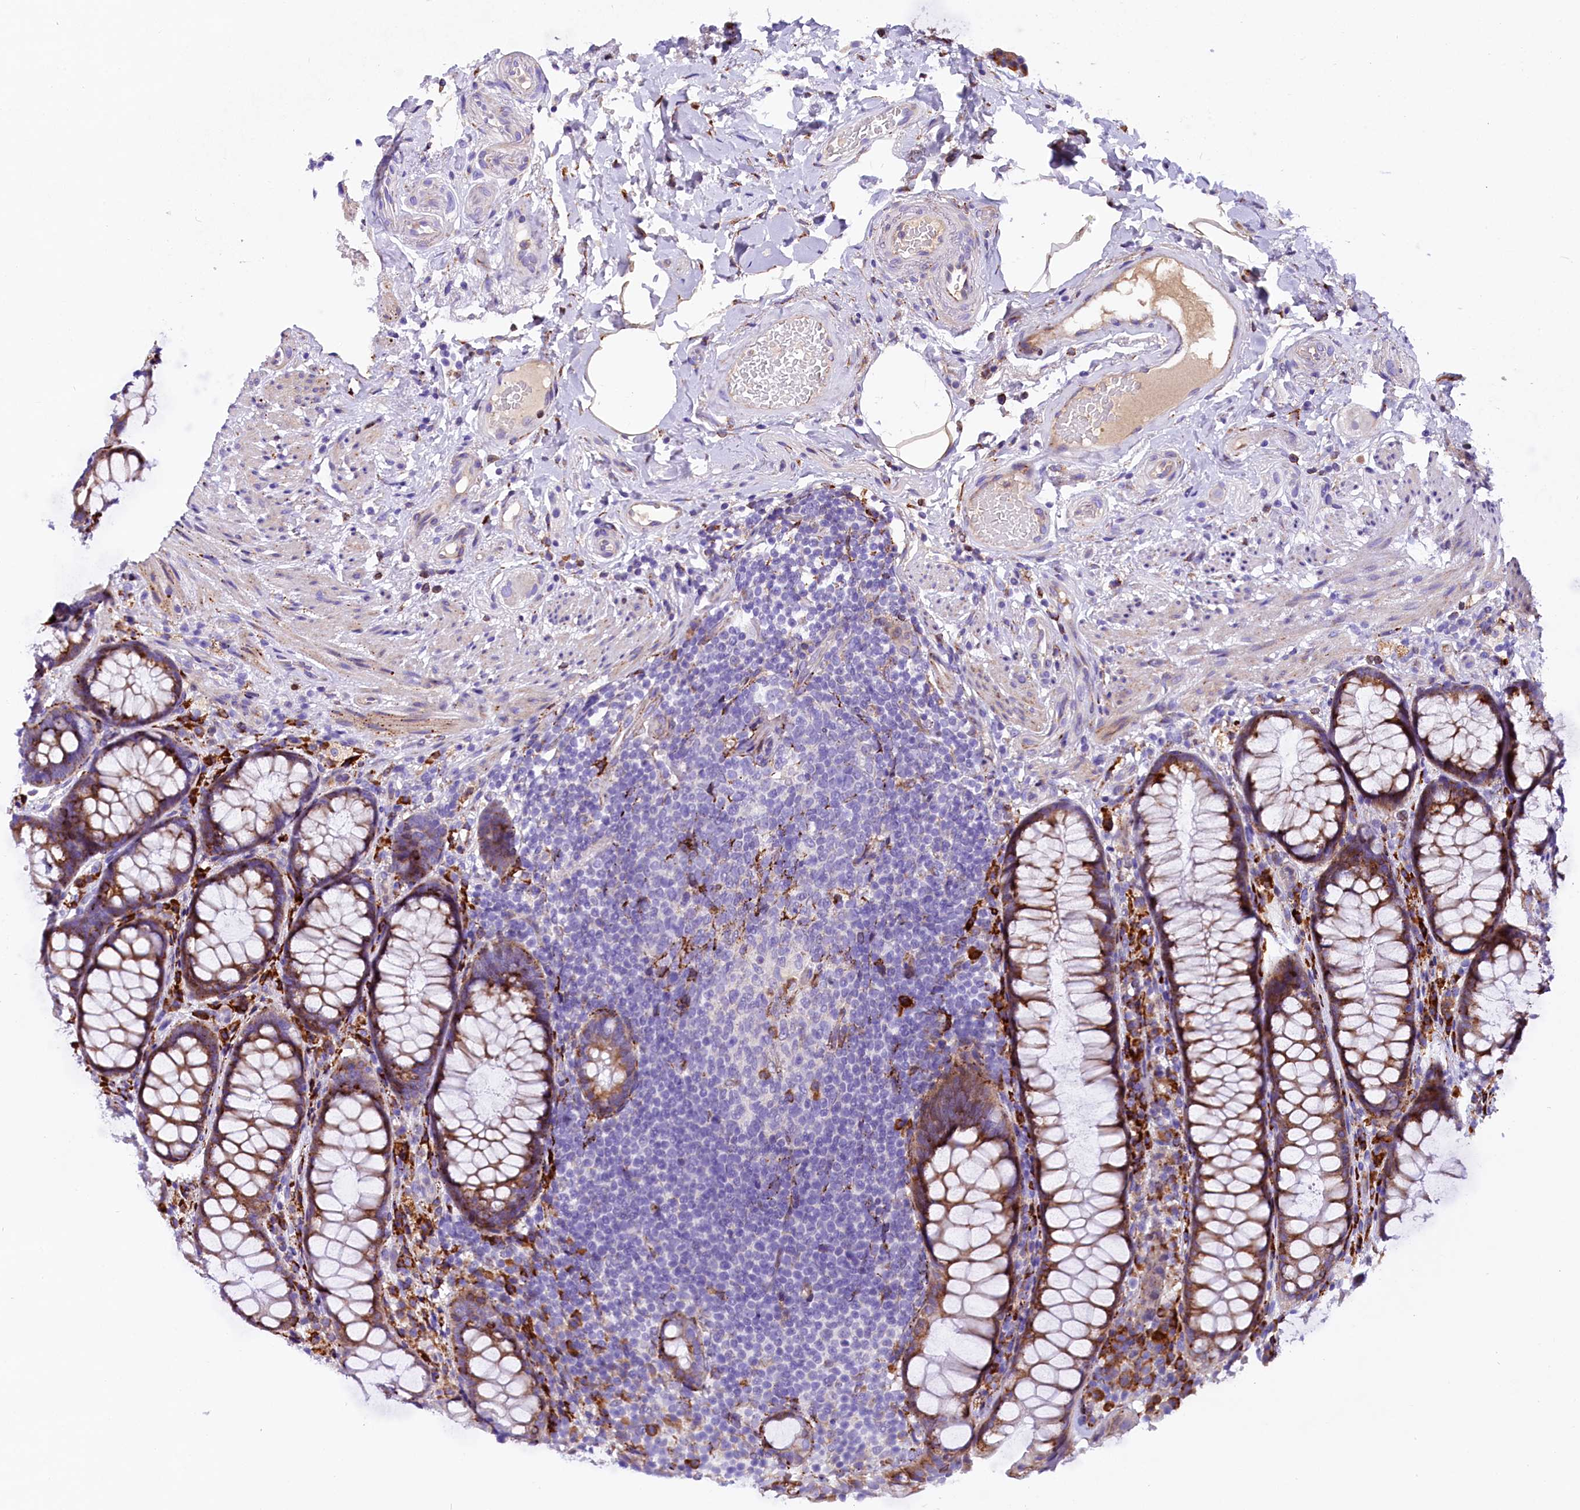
{"staining": {"intensity": "moderate", "quantity": ">75%", "location": "cytoplasmic/membranous"}, "tissue": "rectum", "cell_type": "Glandular cells", "image_type": "normal", "snomed": [{"axis": "morphology", "description": "Normal tissue, NOS"}, {"axis": "topography", "description": "Rectum"}], "caption": "Immunohistochemical staining of unremarkable human rectum exhibits moderate cytoplasmic/membranous protein positivity in approximately >75% of glandular cells. (brown staining indicates protein expression, while blue staining denotes nuclei).", "gene": "CMTR2", "patient": {"sex": "male", "age": 83}}